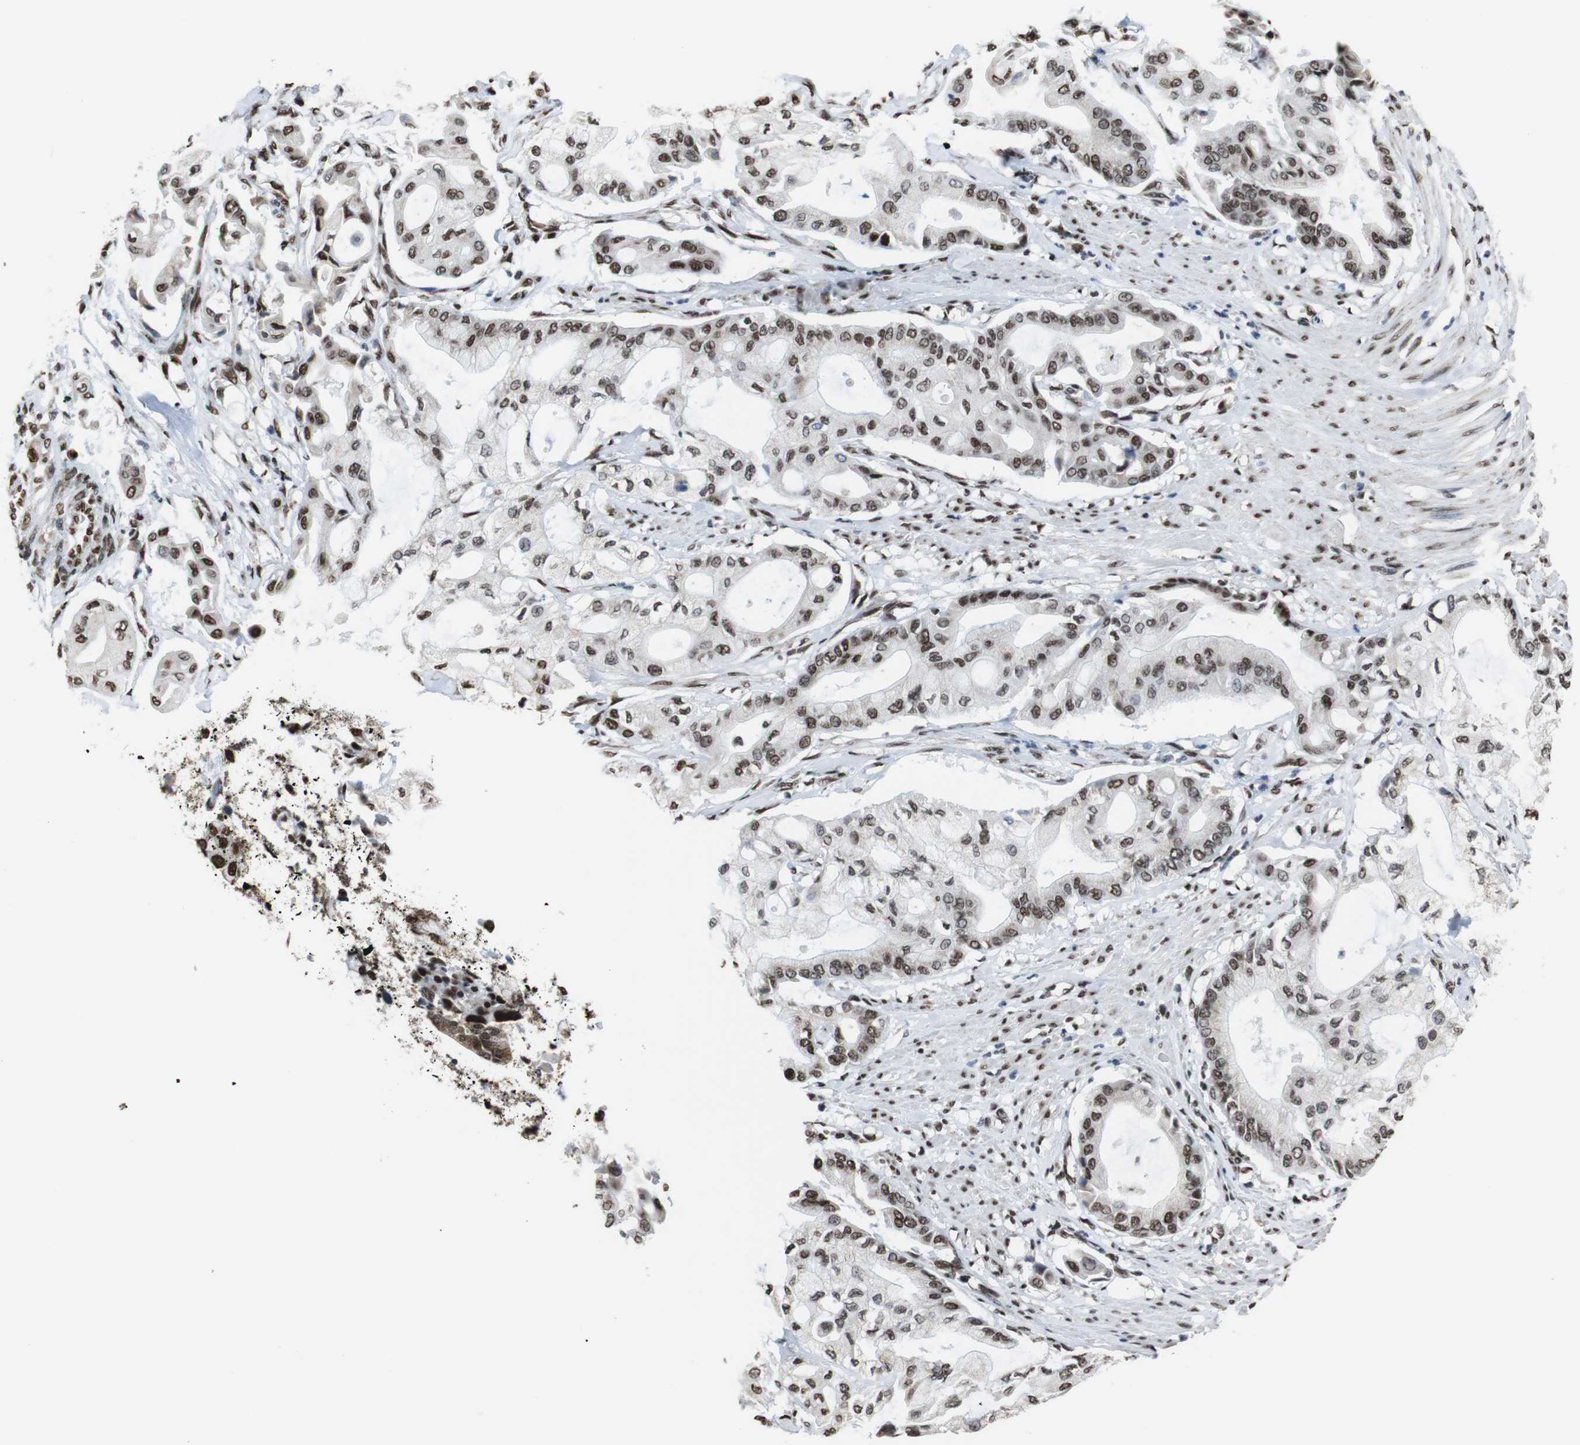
{"staining": {"intensity": "moderate", "quantity": ">75%", "location": "nuclear"}, "tissue": "pancreatic cancer", "cell_type": "Tumor cells", "image_type": "cancer", "snomed": [{"axis": "morphology", "description": "Adenocarcinoma, NOS"}, {"axis": "morphology", "description": "Adenocarcinoma, metastatic, NOS"}, {"axis": "topography", "description": "Lymph node"}, {"axis": "topography", "description": "Pancreas"}, {"axis": "topography", "description": "Duodenum"}], "caption": "An IHC image of tumor tissue is shown. Protein staining in brown highlights moderate nuclear positivity in pancreatic metastatic adenocarcinoma within tumor cells.", "gene": "ROMO1", "patient": {"sex": "female", "age": 64}}